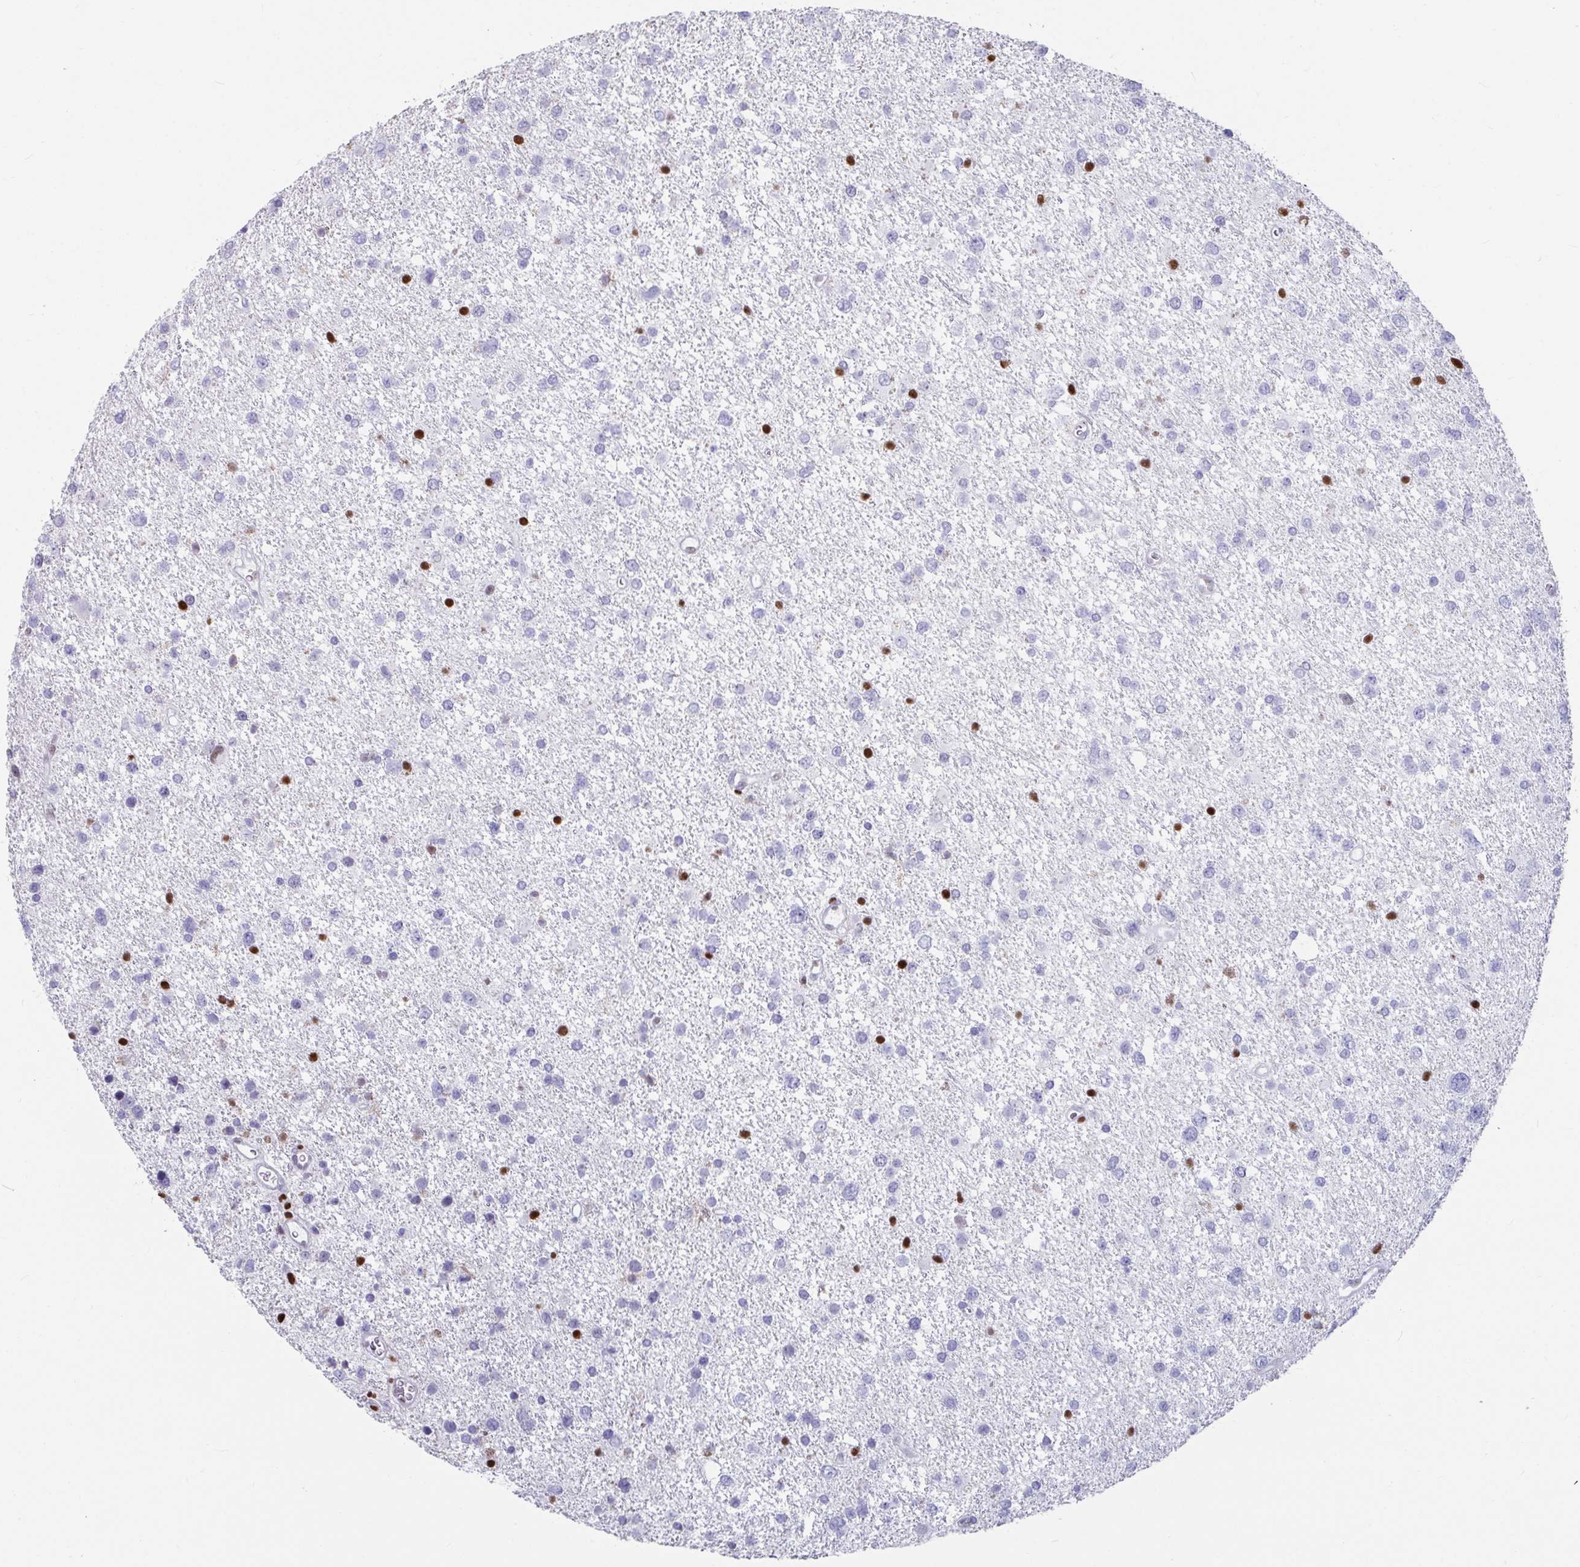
{"staining": {"intensity": "negative", "quantity": "none", "location": "none"}, "tissue": "glioma", "cell_type": "Tumor cells", "image_type": "cancer", "snomed": [{"axis": "morphology", "description": "Glioma, malignant, Low grade"}, {"axis": "topography", "description": "Brain"}], "caption": "This is an immunohistochemistry (IHC) histopathology image of glioma. There is no expression in tumor cells.", "gene": "ZNF586", "patient": {"sex": "female", "age": 55}}